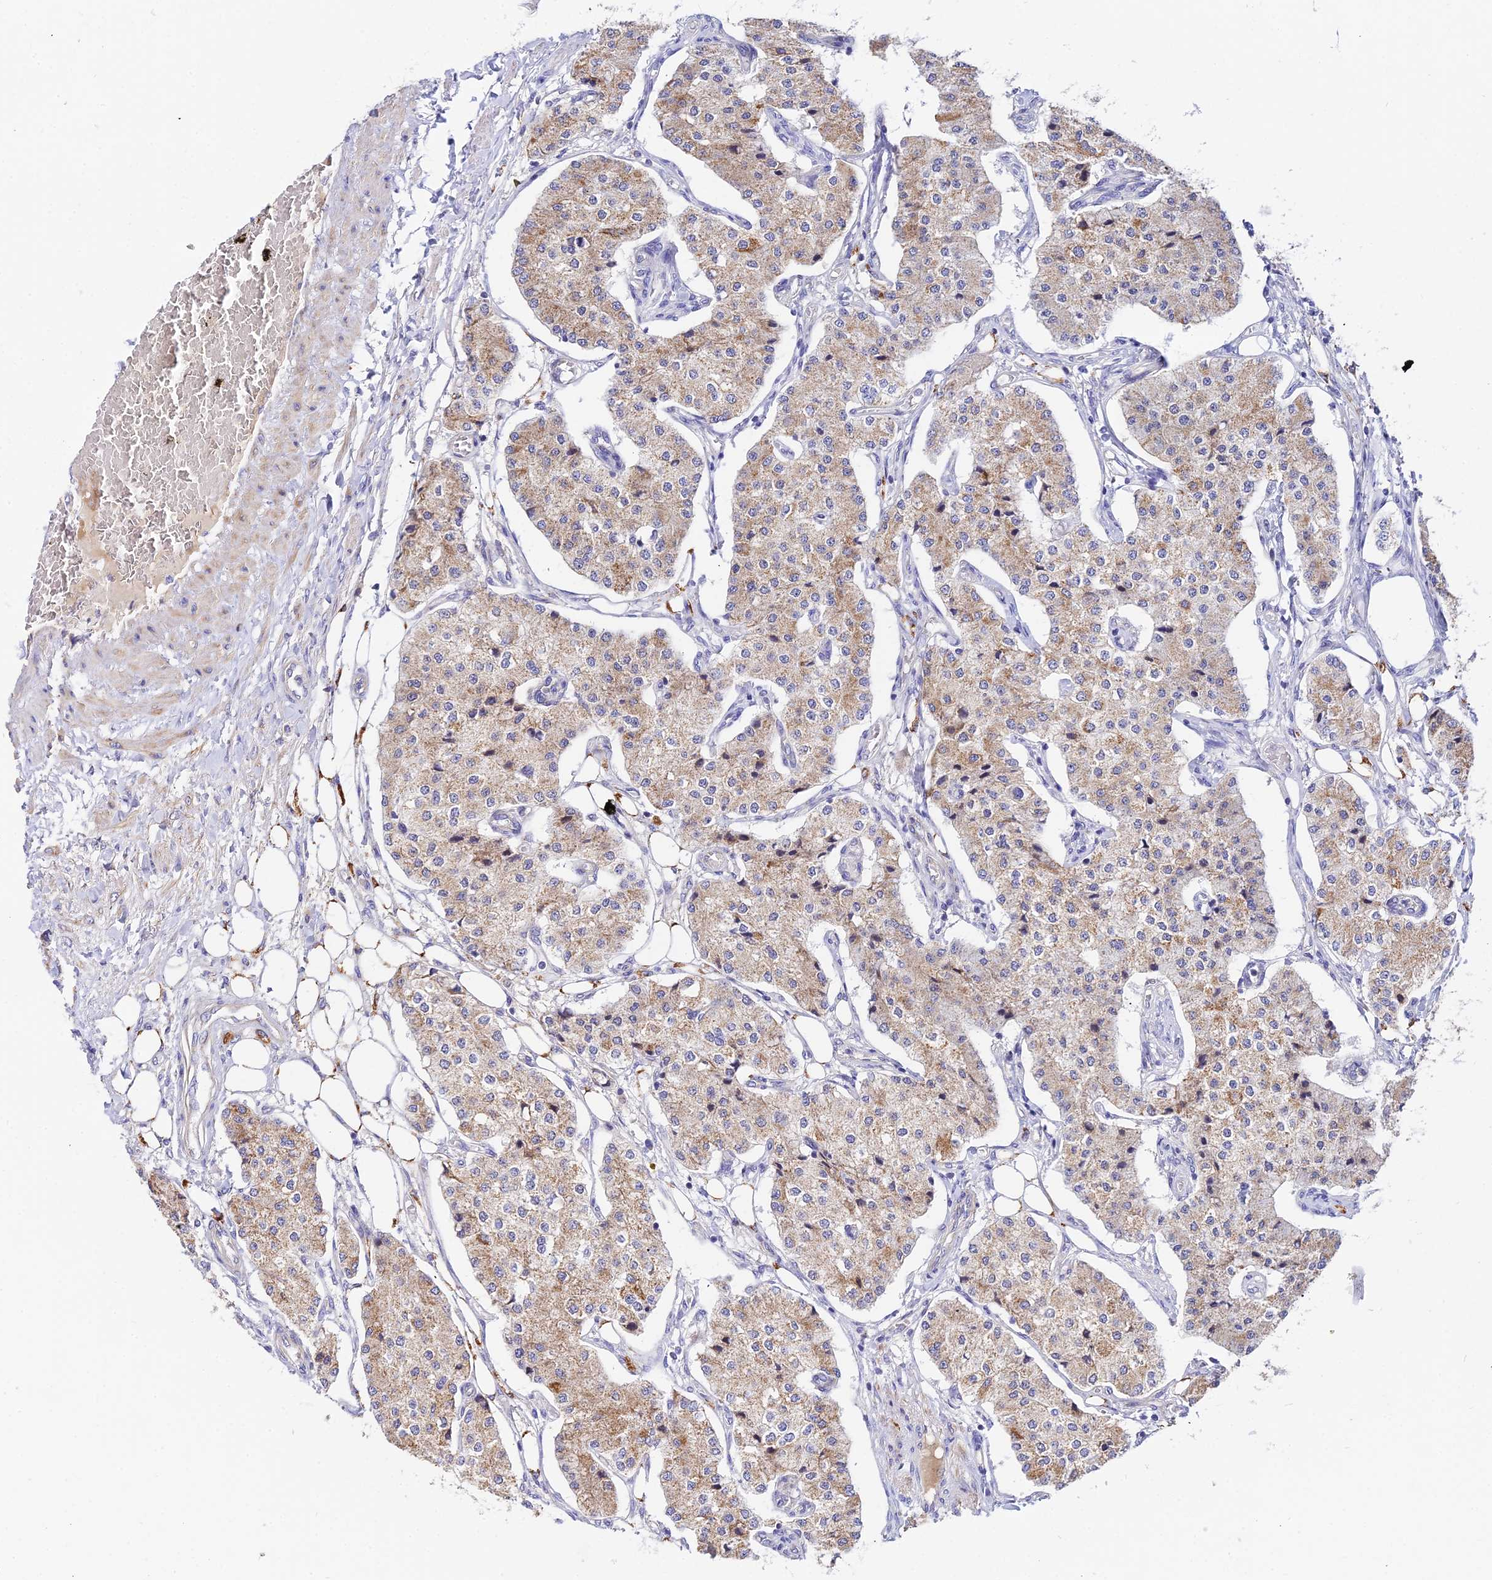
{"staining": {"intensity": "moderate", "quantity": ">75%", "location": "cytoplasmic/membranous"}, "tissue": "carcinoid", "cell_type": "Tumor cells", "image_type": "cancer", "snomed": [{"axis": "morphology", "description": "Carcinoid, malignant, NOS"}, {"axis": "topography", "description": "Colon"}], "caption": "DAB immunohistochemical staining of carcinoid exhibits moderate cytoplasmic/membranous protein expression in approximately >75% of tumor cells. (IHC, brightfield microscopy, high magnification).", "gene": "ACOT2", "patient": {"sex": "female", "age": 52}}